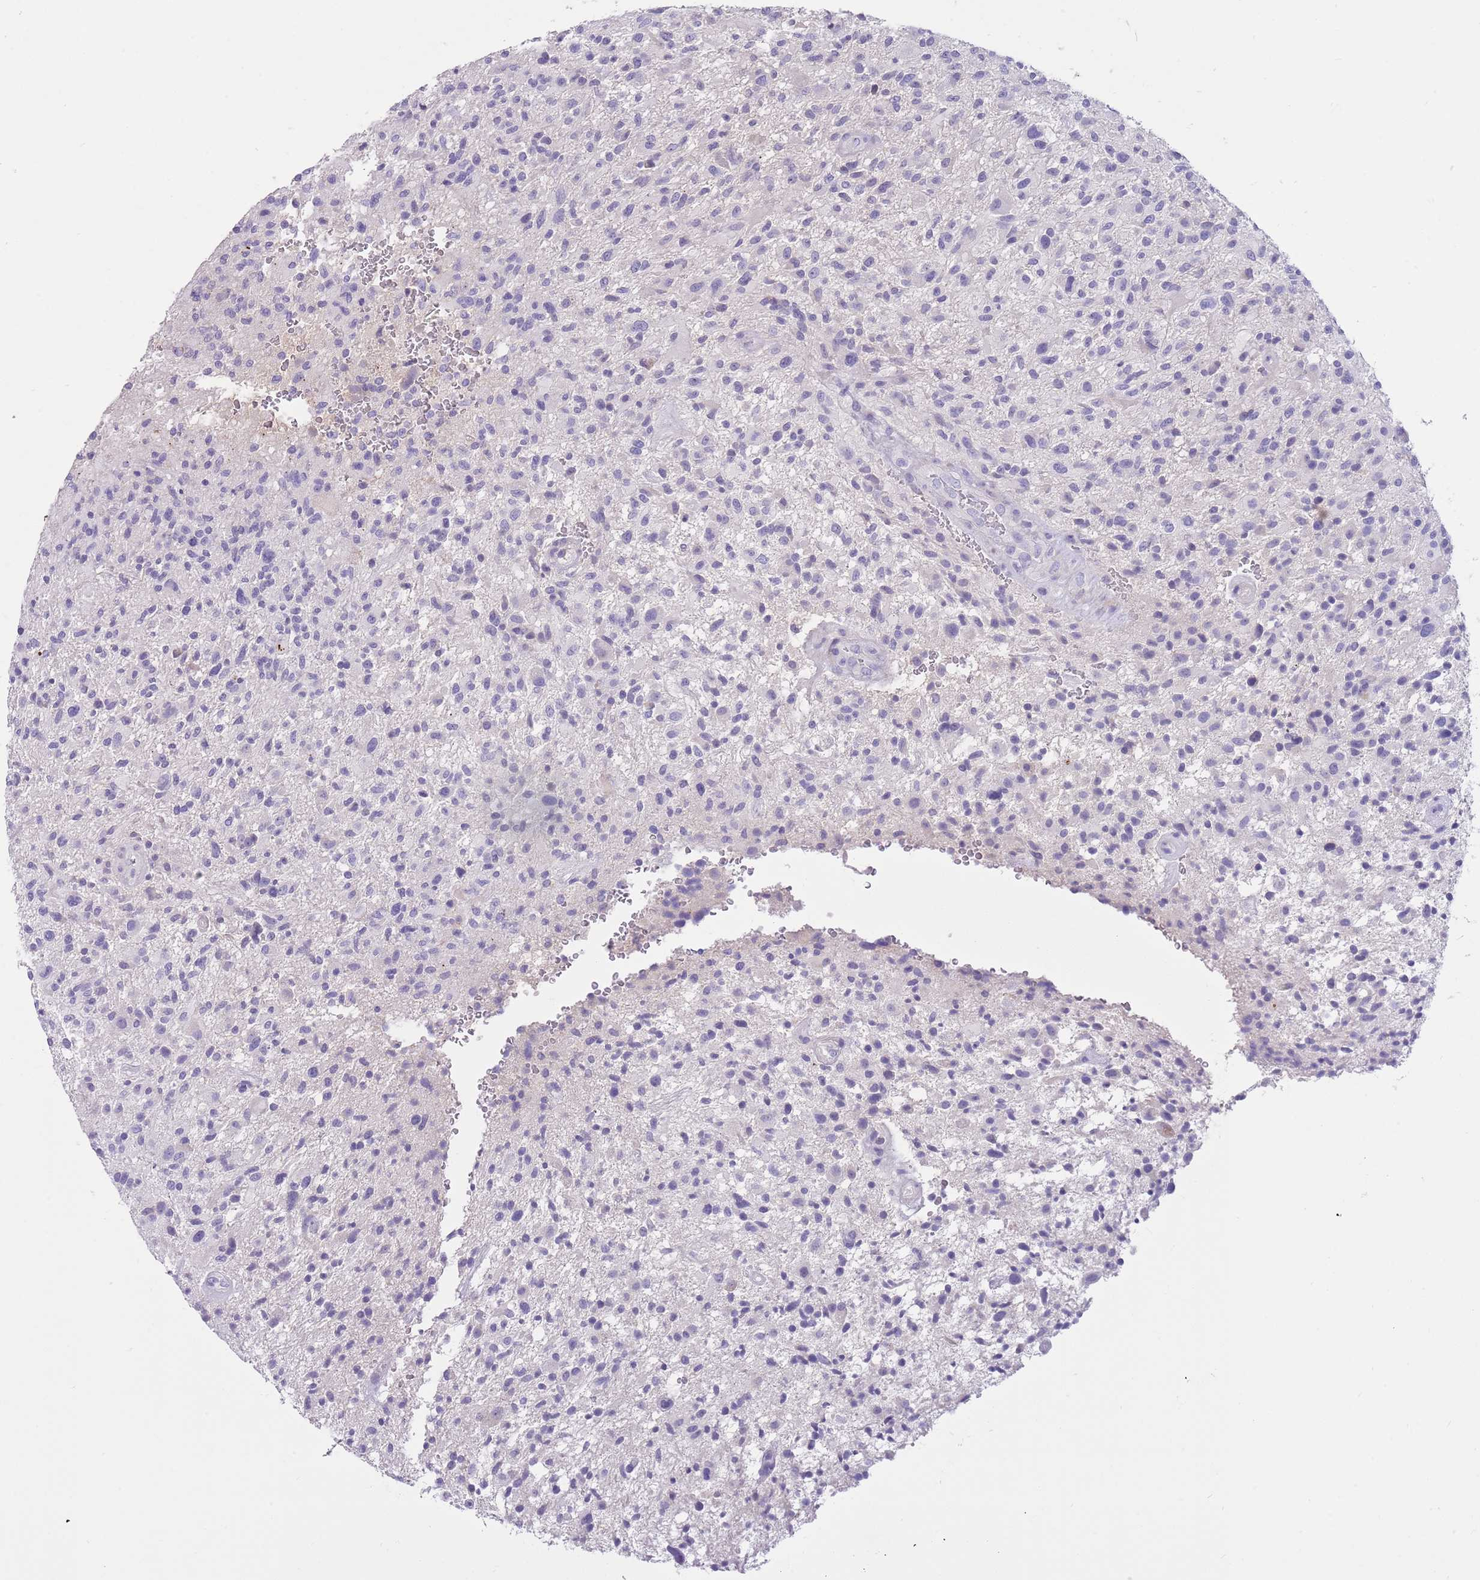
{"staining": {"intensity": "negative", "quantity": "none", "location": "none"}, "tissue": "glioma", "cell_type": "Tumor cells", "image_type": "cancer", "snomed": [{"axis": "morphology", "description": "Glioma, malignant, High grade"}, {"axis": "topography", "description": "Brain"}], "caption": "IHC image of neoplastic tissue: glioma stained with DAB exhibits no significant protein positivity in tumor cells.", "gene": "LEPROTL1", "patient": {"sex": "male", "age": 47}}